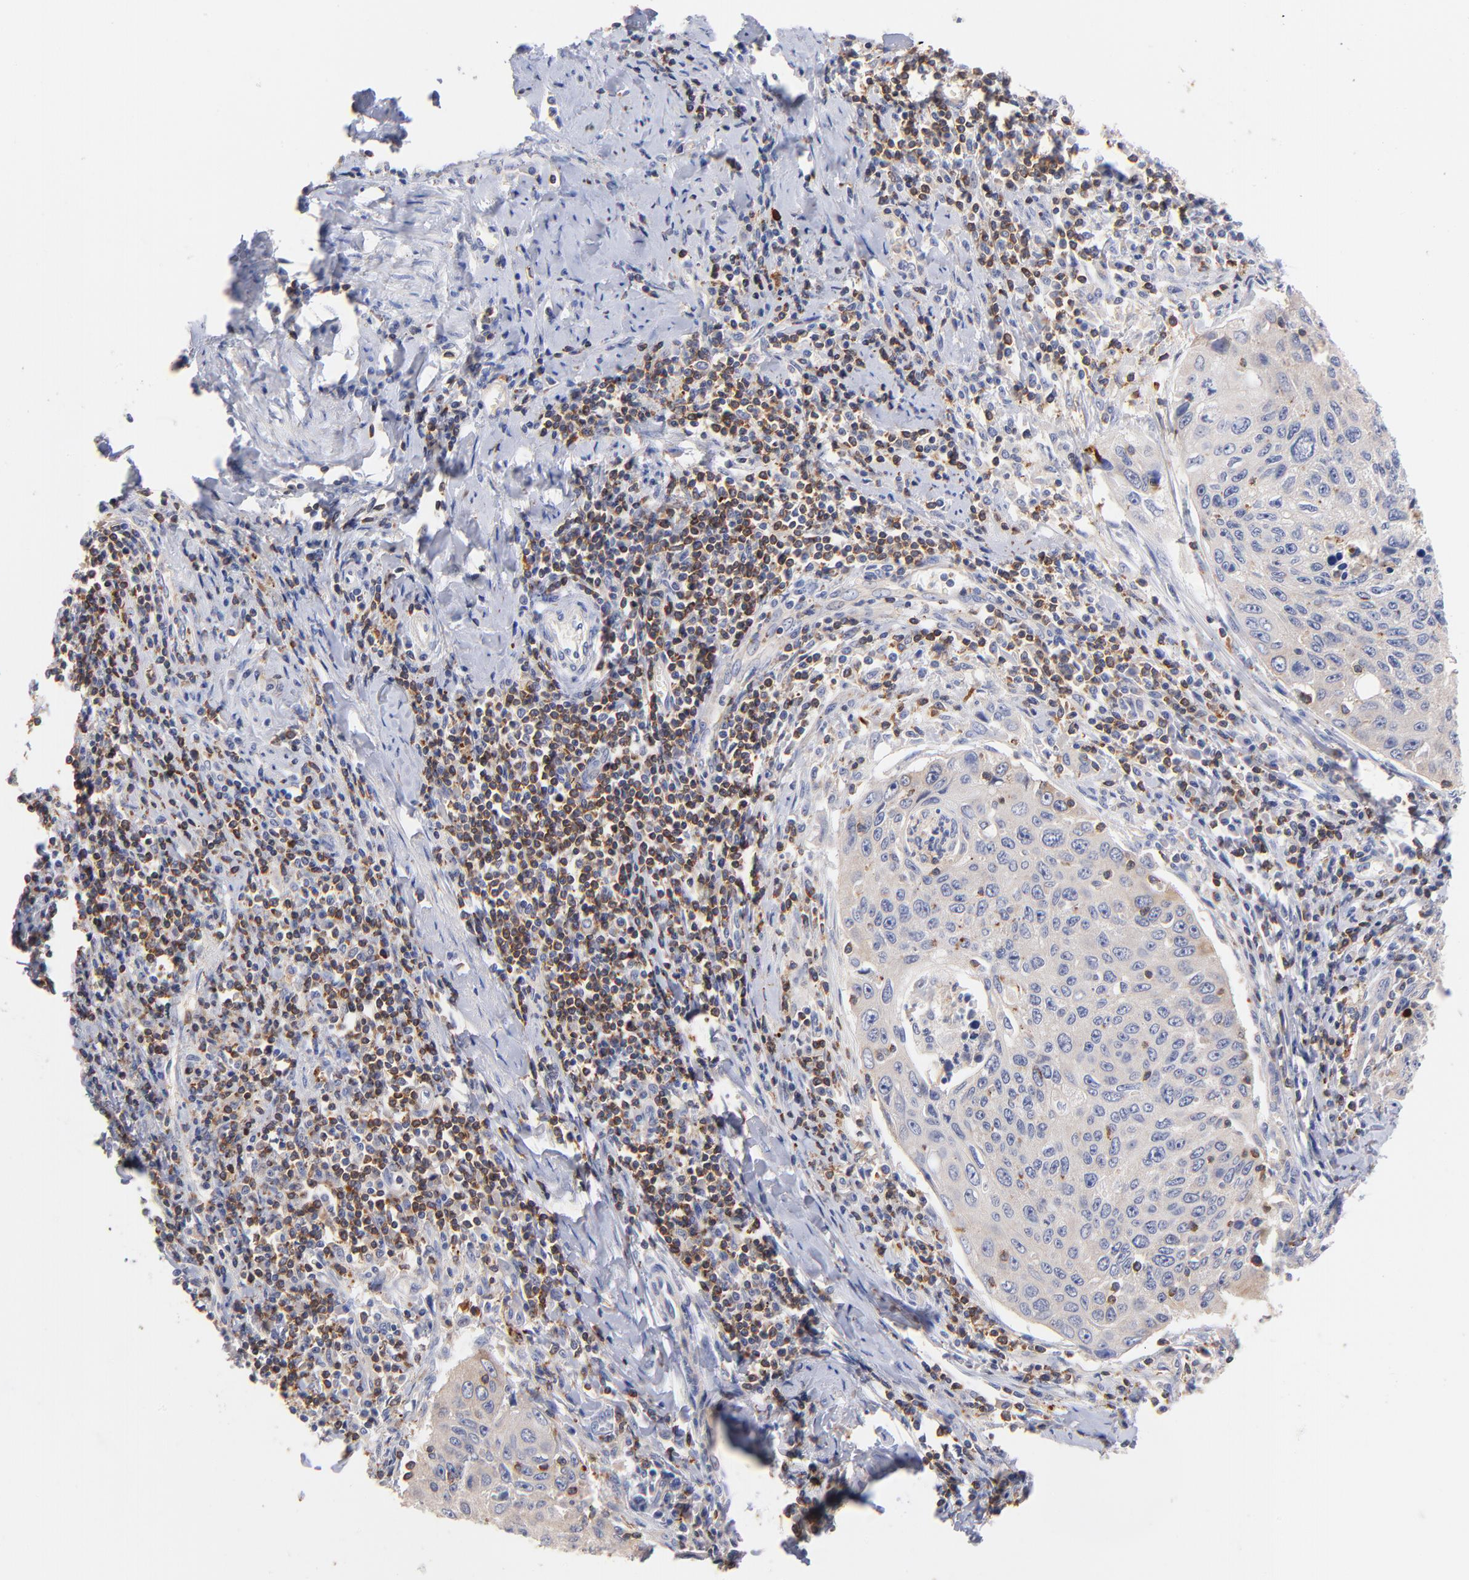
{"staining": {"intensity": "weak", "quantity": "<25%", "location": "cytoplasmic/membranous"}, "tissue": "cervical cancer", "cell_type": "Tumor cells", "image_type": "cancer", "snomed": [{"axis": "morphology", "description": "Squamous cell carcinoma, NOS"}, {"axis": "topography", "description": "Cervix"}], "caption": "A photomicrograph of cervical cancer stained for a protein reveals no brown staining in tumor cells.", "gene": "KREMEN2", "patient": {"sex": "female", "age": 53}}